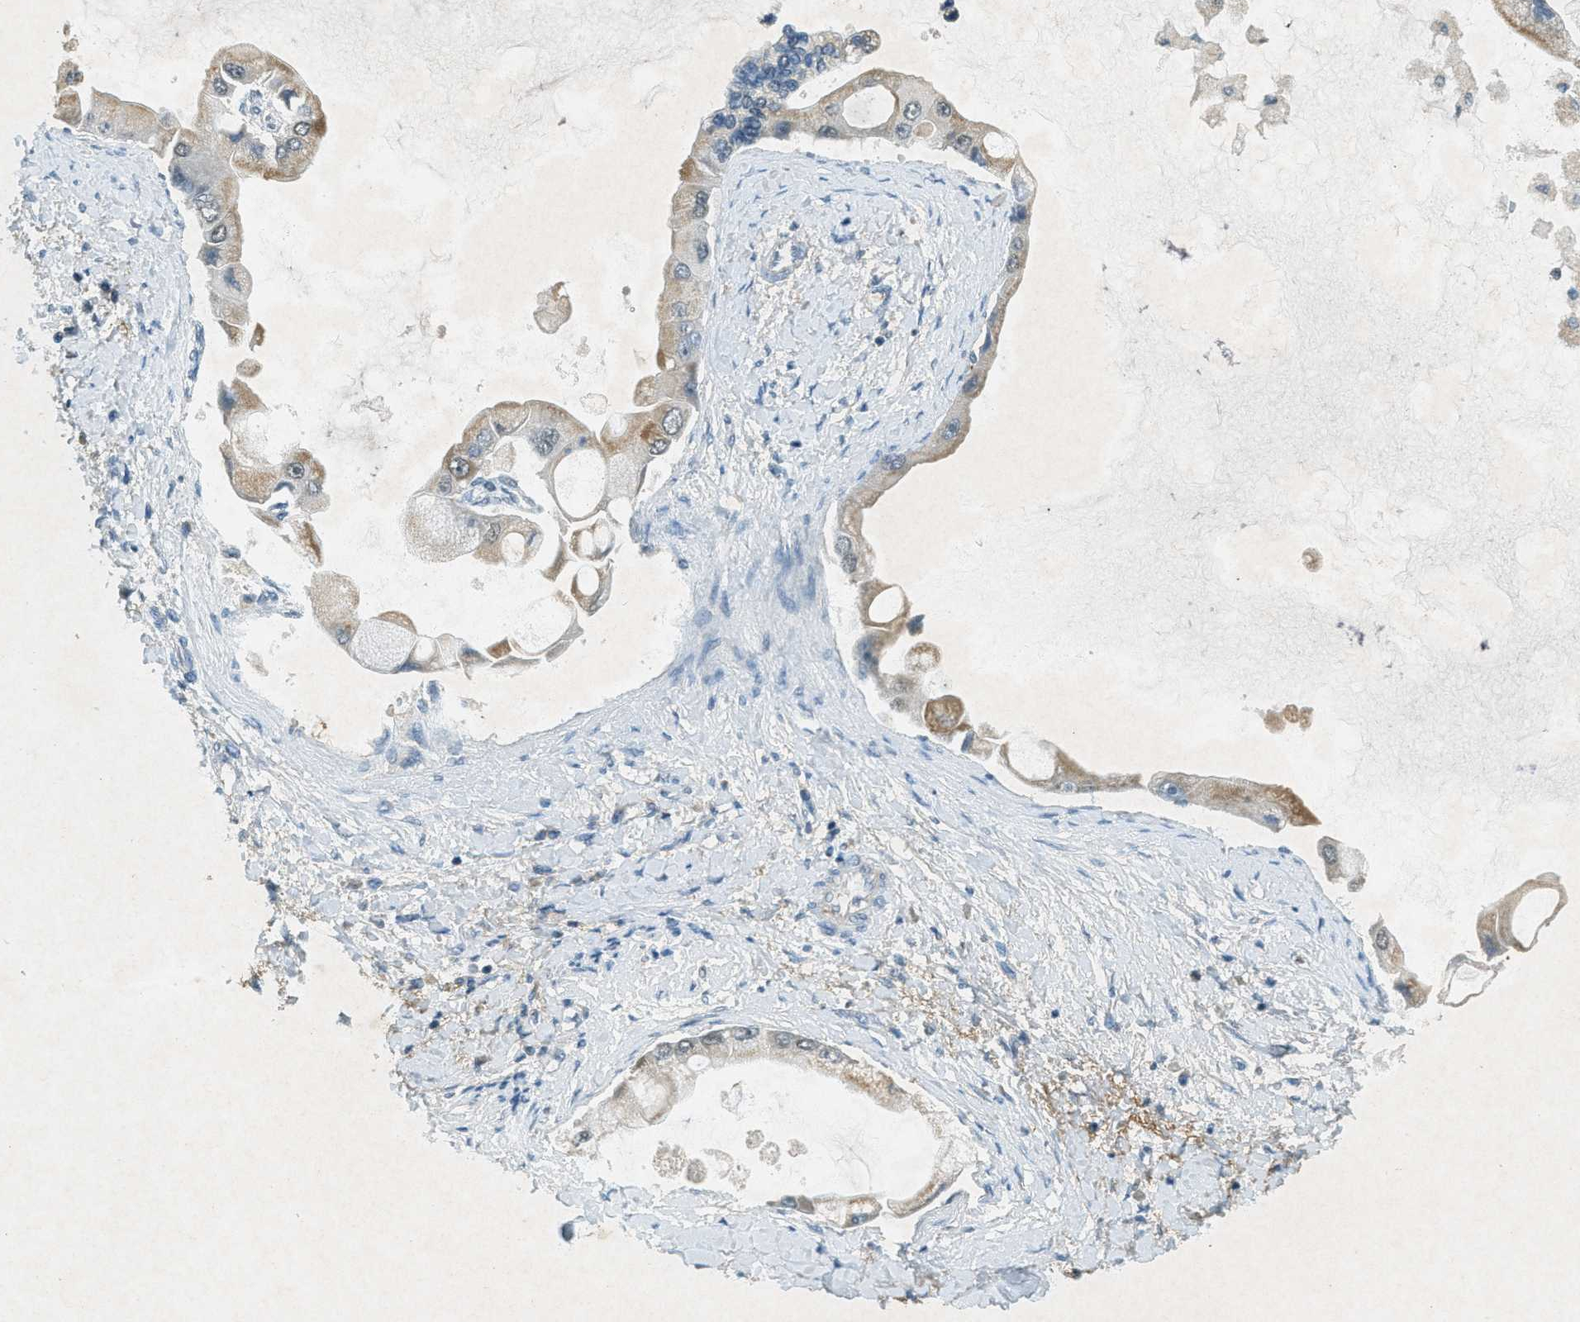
{"staining": {"intensity": "moderate", "quantity": "25%-75%", "location": "cytoplasmic/membranous"}, "tissue": "liver cancer", "cell_type": "Tumor cells", "image_type": "cancer", "snomed": [{"axis": "morphology", "description": "Cholangiocarcinoma"}, {"axis": "topography", "description": "Liver"}], "caption": "Liver cholangiocarcinoma stained with DAB (3,3'-diaminobenzidine) immunohistochemistry exhibits medium levels of moderate cytoplasmic/membranous expression in about 25%-75% of tumor cells.", "gene": "TCF20", "patient": {"sex": "male", "age": 50}}